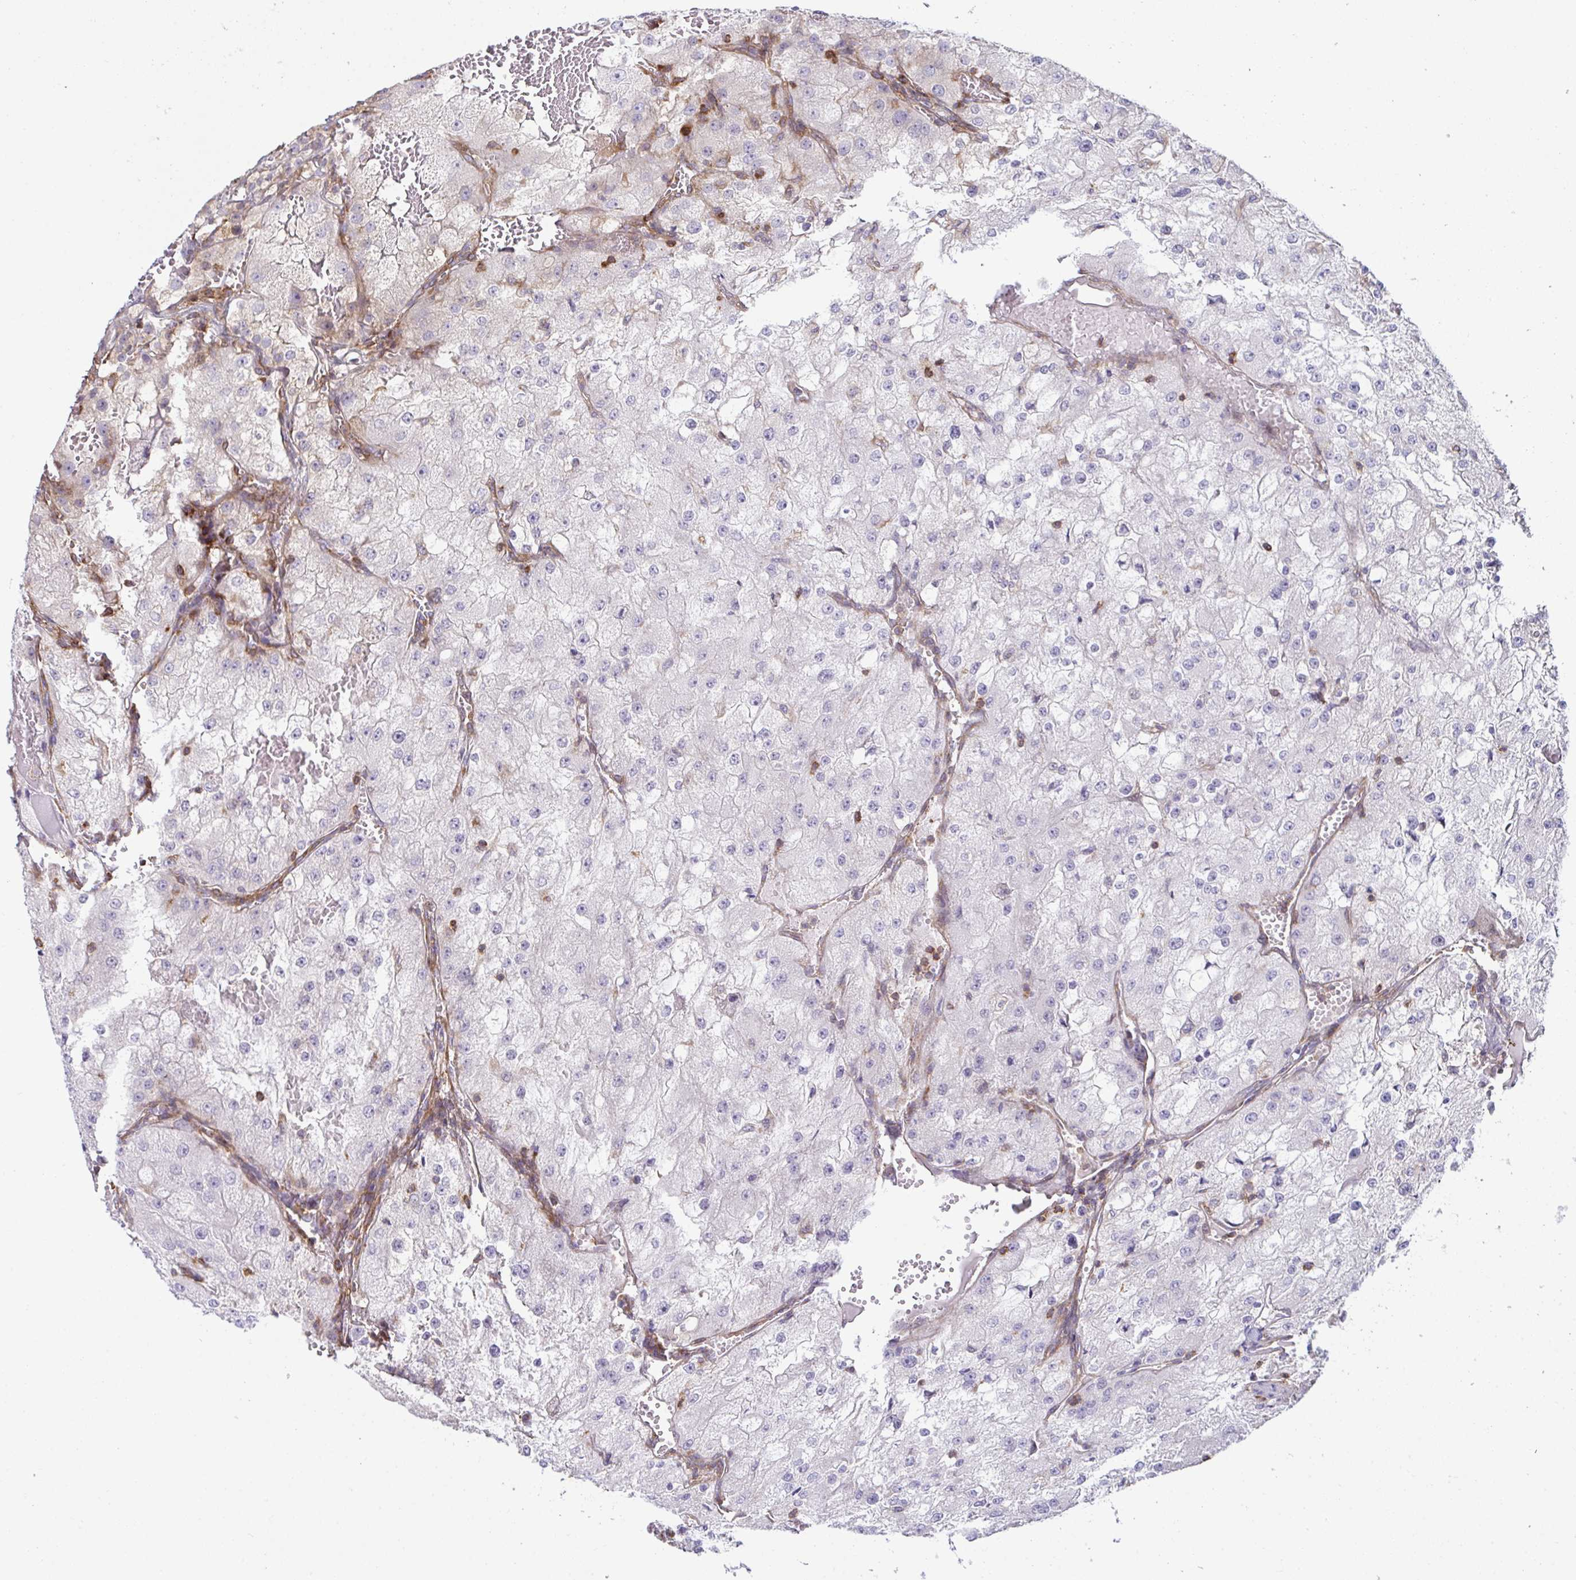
{"staining": {"intensity": "negative", "quantity": "none", "location": "none"}, "tissue": "renal cancer", "cell_type": "Tumor cells", "image_type": "cancer", "snomed": [{"axis": "morphology", "description": "Adenocarcinoma, NOS"}, {"axis": "topography", "description": "Kidney"}], "caption": "Tumor cells are negative for protein expression in human renal adenocarcinoma.", "gene": "TSC22D3", "patient": {"sex": "female", "age": 74}}